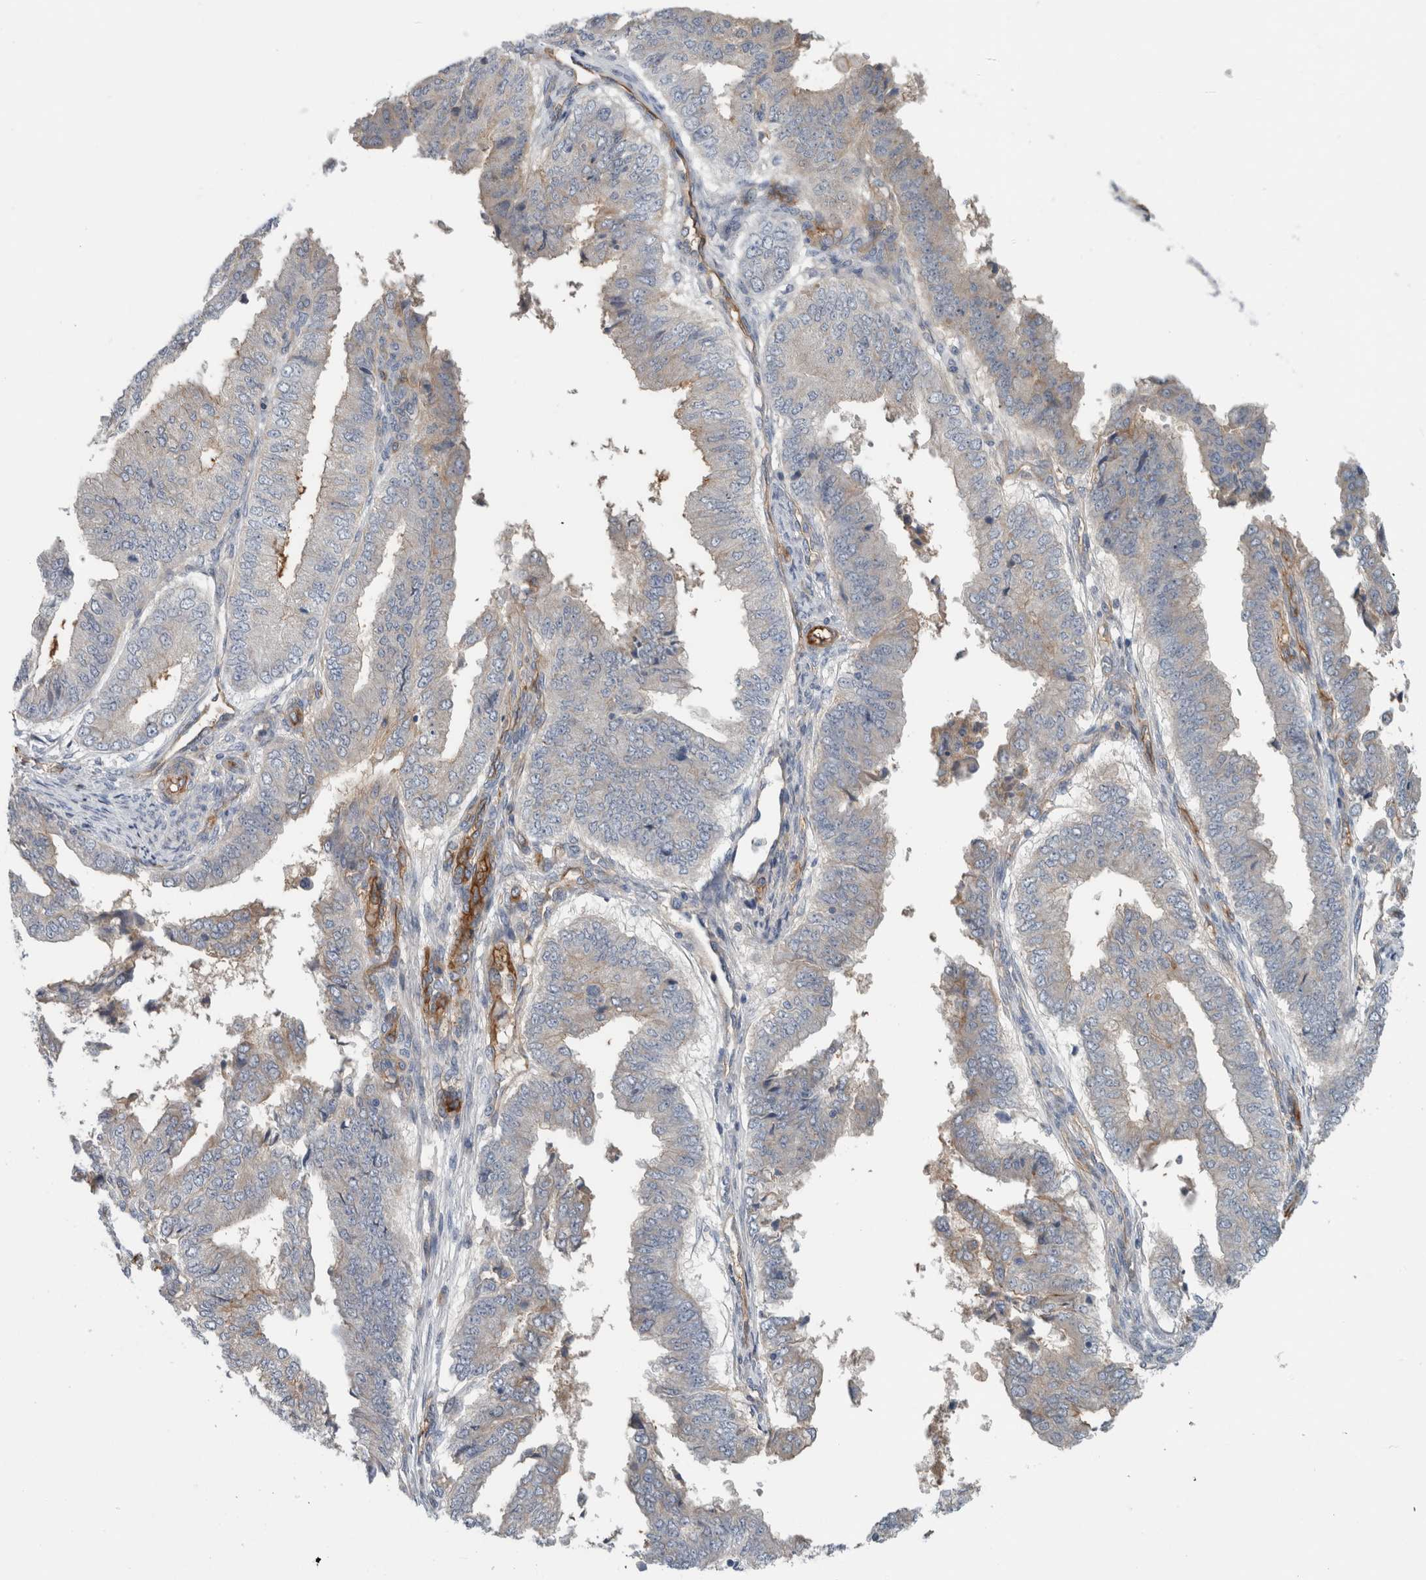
{"staining": {"intensity": "negative", "quantity": "none", "location": "none"}, "tissue": "endometrial cancer", "cell_type": "Tumor cells", "image_type": "cancer", "snomed": [{"axis": "morphology", "description": "Polyp, NOS"}, {"axis": "morphology", "description": "Adenocarcinoma, NOS"}, {"axis": "morphology", "description": "Adenoma, NOS"}, {"axis": "topography", "description": "Endometrium"}], "caption": "Immunohistochemistry photomicrograph of human endometrial cancer stained for a protein (brown), which displays no positivity in tumor cells.", "gene": "CD59", "patient": {"sex": "female", "age": 79}}